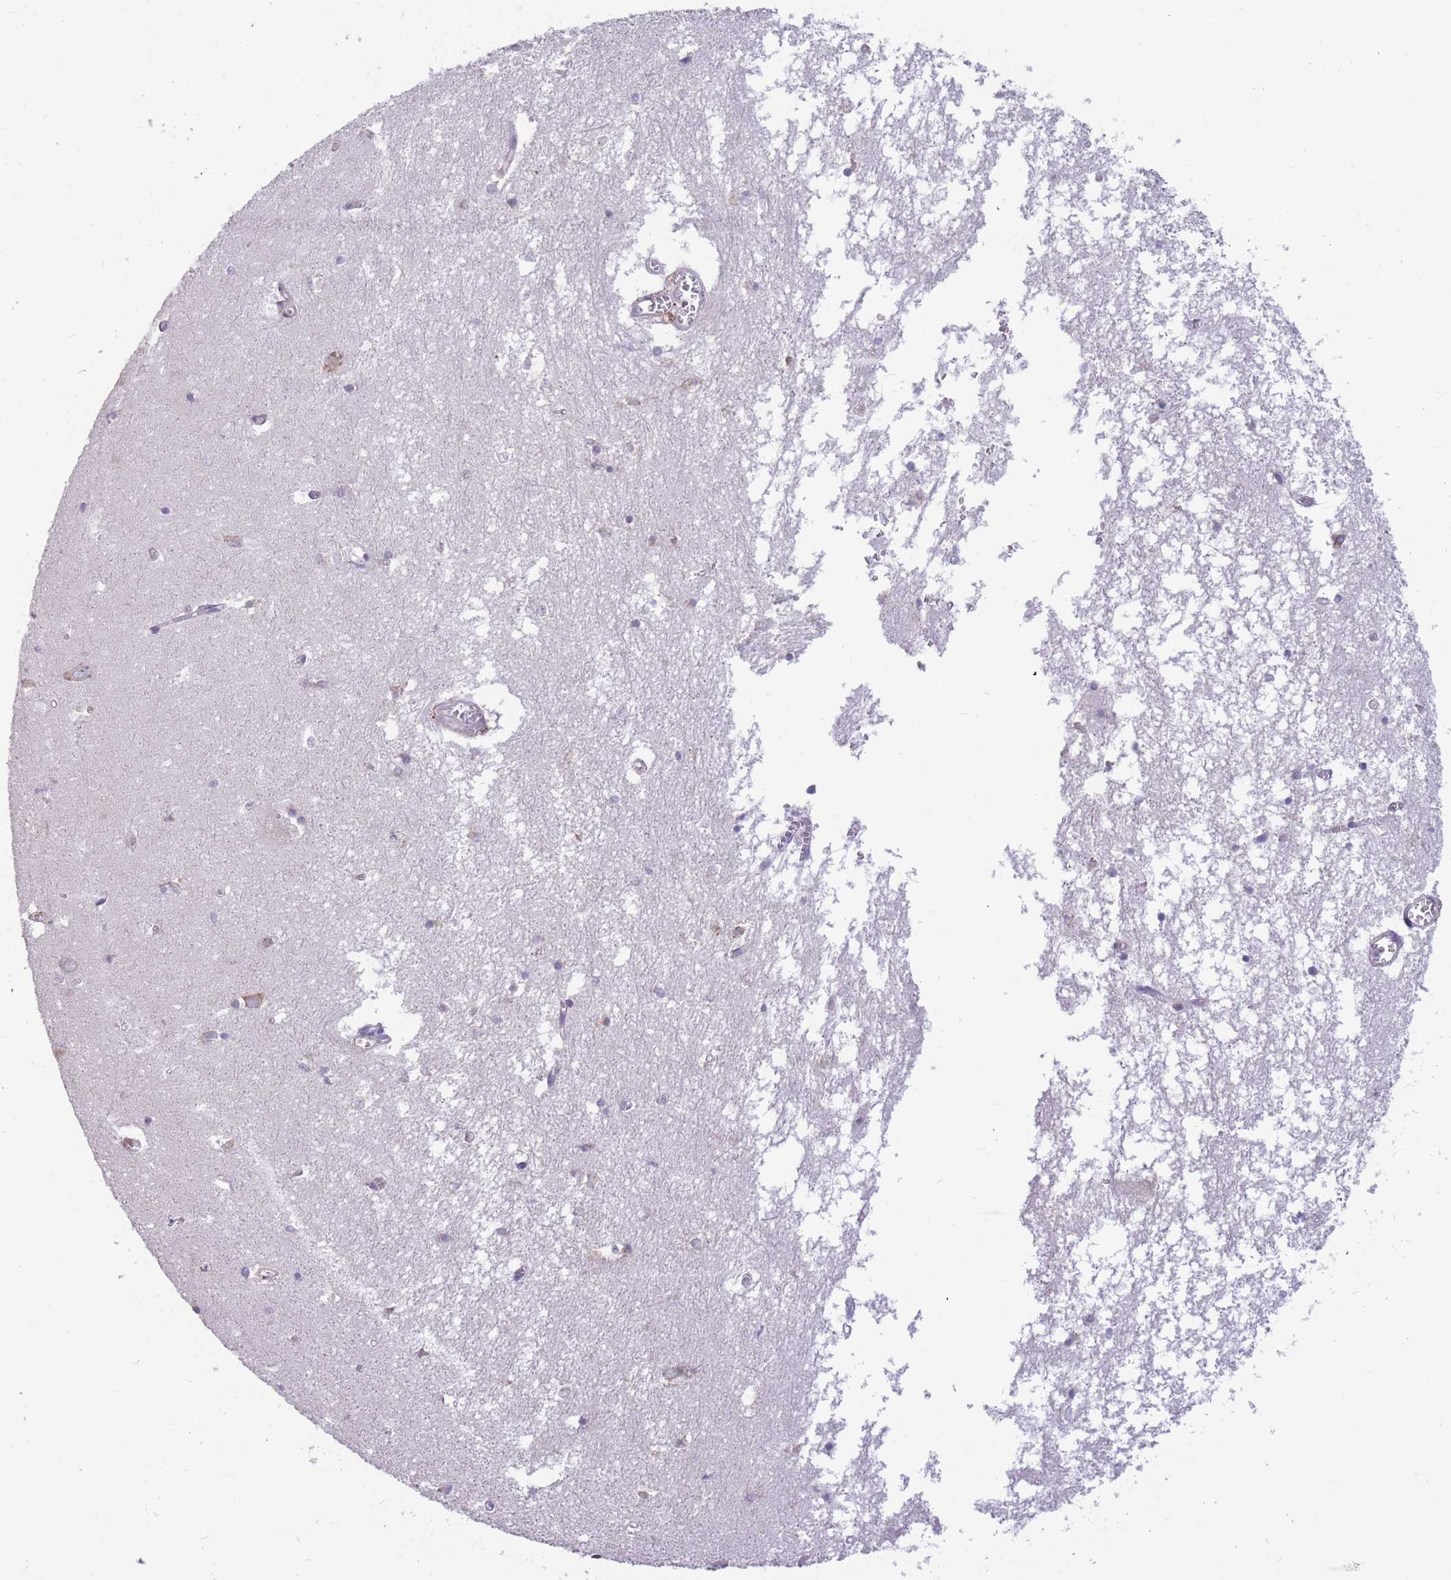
{"staining": {"intensity": "negative", "quantity": "none", "location": "none"}, "tissue": "hippocampus", "cell_type": "Glial cells", "image_type": "normal", "snomed": [{"axis": "morphology", "description": "Normal tissue, NOS"}, {"axis": "topography", "description": "Hippocampus"}], "caption": "Hippocampus stained for a protein using IHC reveals no expression glial cells.", "gene": "TRAPPC5", "patient": {"sex": "male", "age": 70}}